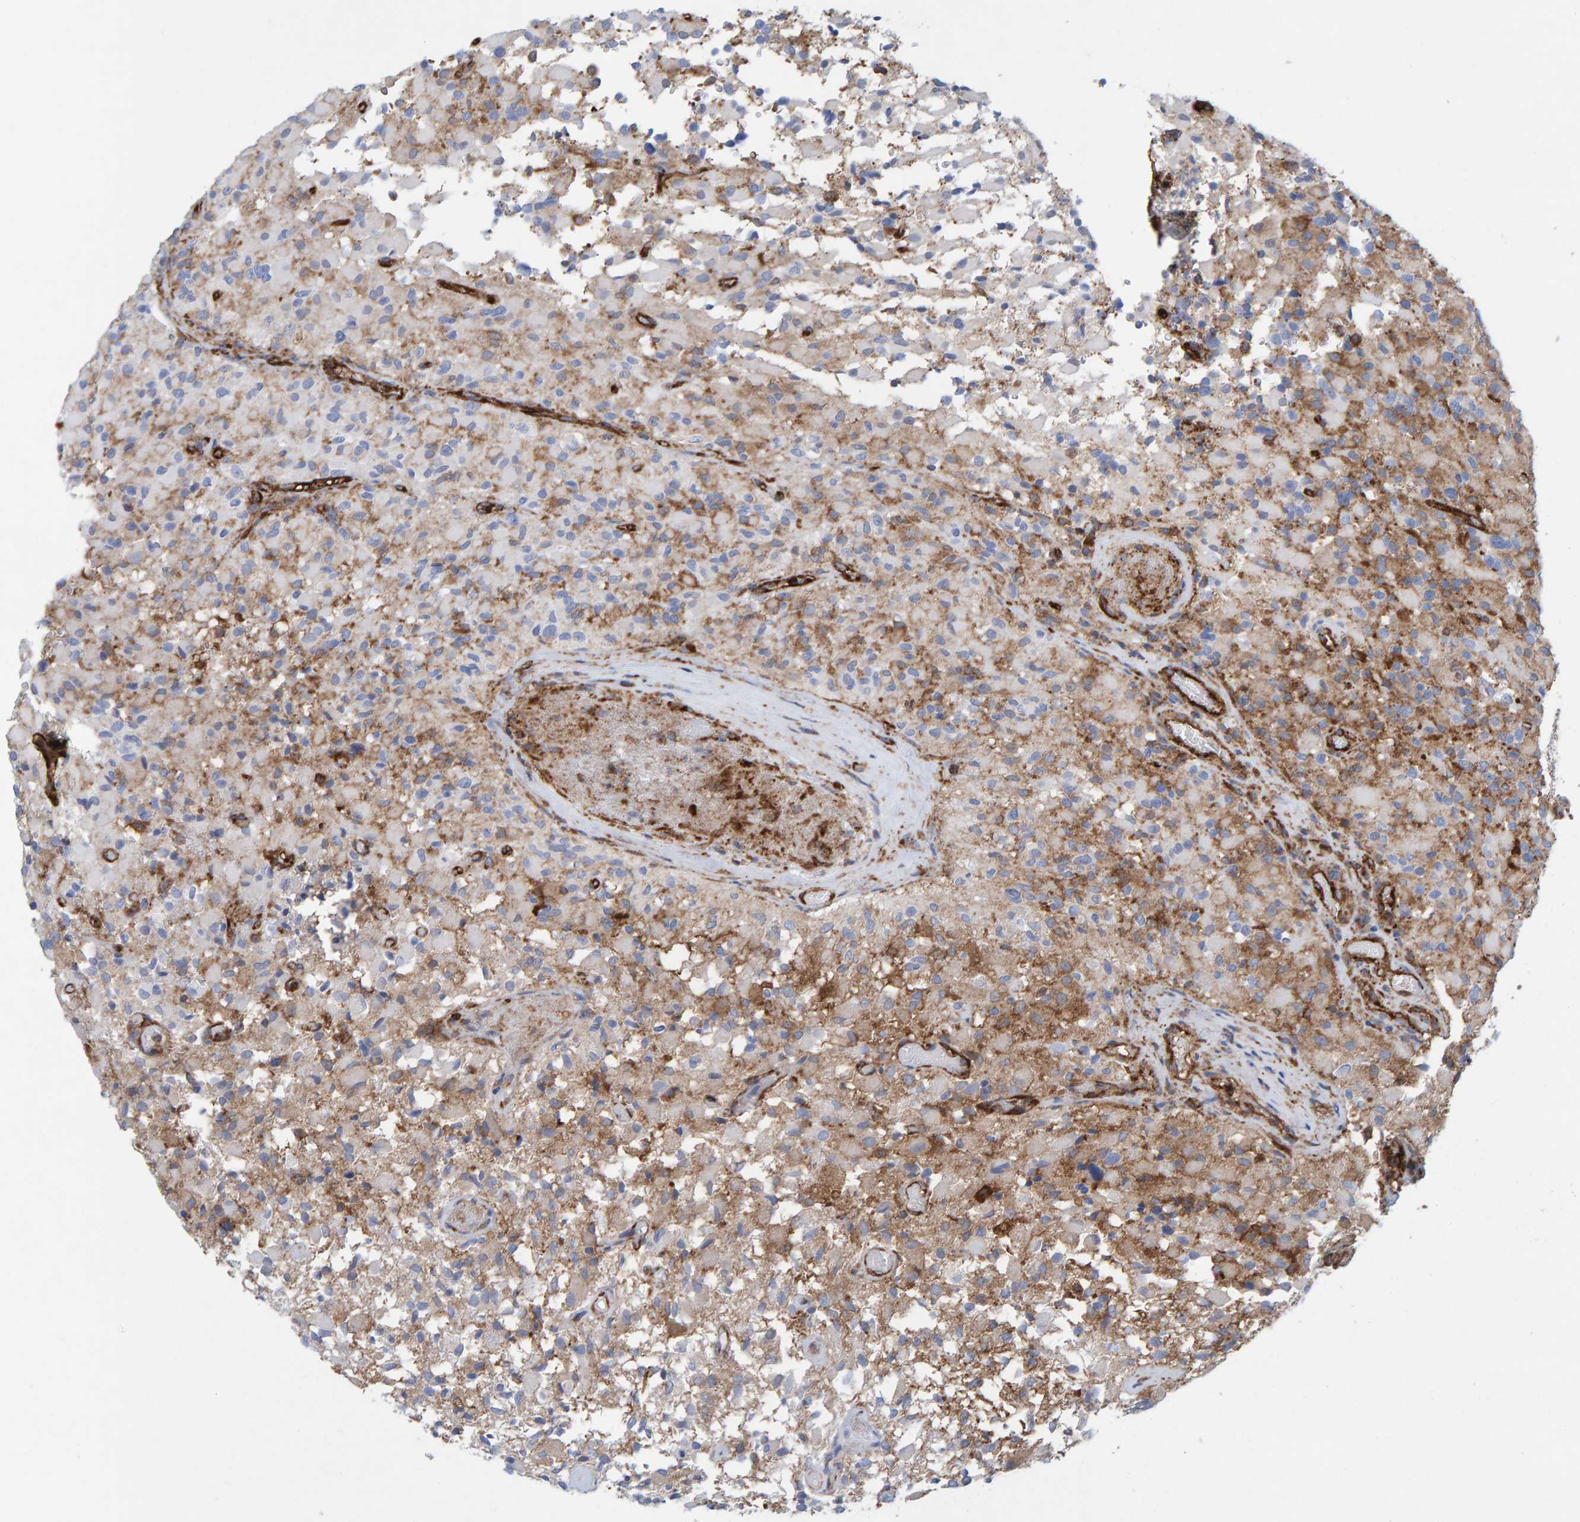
{"staining": {"intensity": "moderate", "quantity": "<25%", "location": "cytoplasmic/membranous"}, "tissue": "glioma", "cell_type": "Tumor cells", "image_type": "cancer", "snomed": [{"axis": "morphology", "description": "Glioma, malignant, High grade"}, {"axis": "topography", "description": "Brain"}], "caption": "Glioma stained with DAB (3,3'-diaminobenzidine) IHC shows low levels of moderate cytoplasmic/membranous staining in approximately <25% of tumor cells.", "gene": "MVP", "patient": {"sex": "male", "age": 71}}